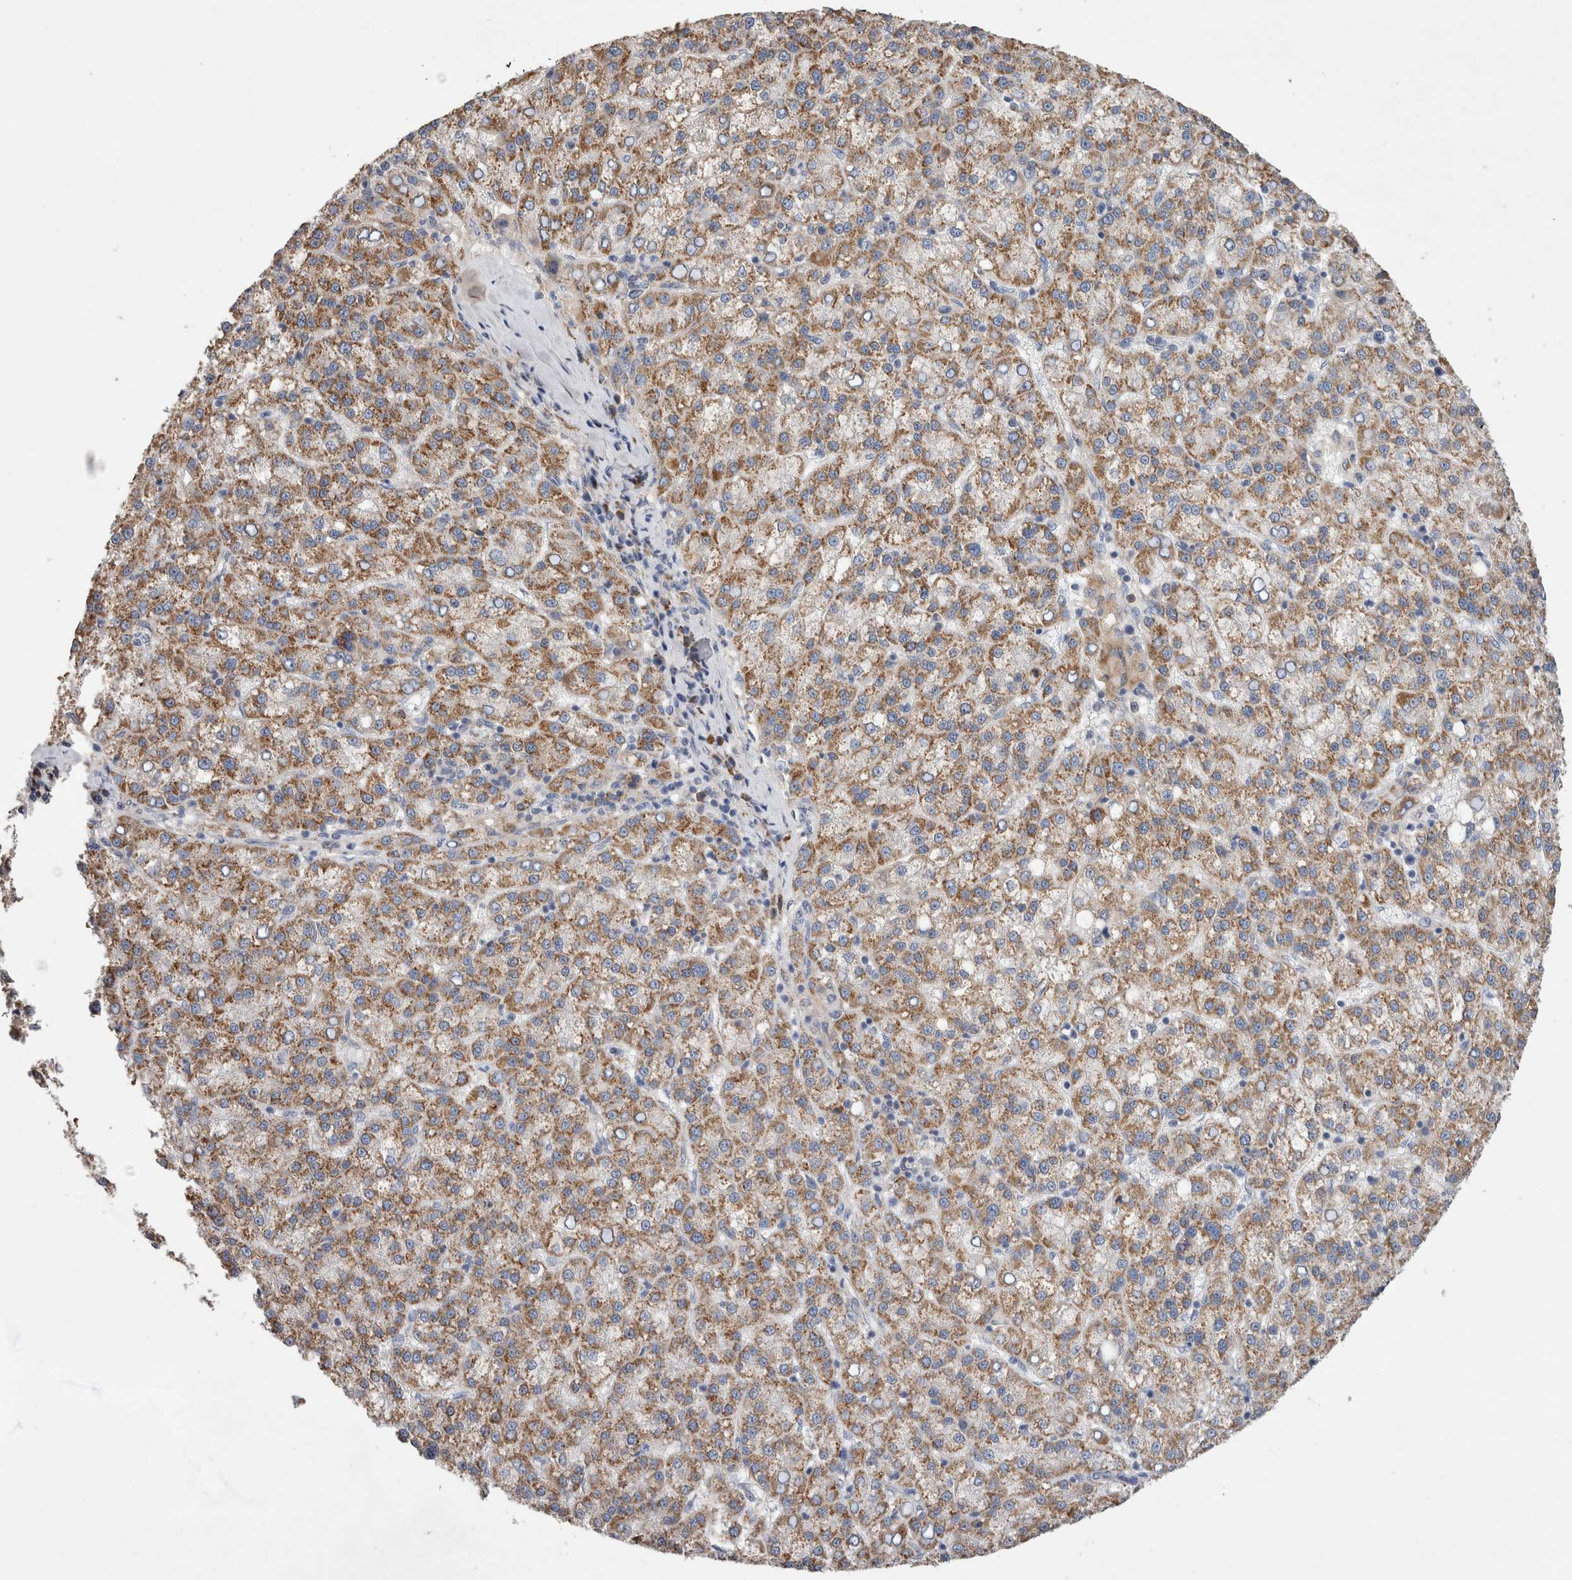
{"staining": {"intensity": "moderate", "quantity": ">75%", "location": "cytoplasmic/membranous"}, "tissue": "liver cancer", "cell_type": "Tumor cells", "image_type": "cancer", "snomed": [{"axis": "morphology", "description": "Carcinoma, Hepatocellular, NOS"}, {"axis": "topography", "description": "Liver"}], "caption": "A brown stain shows moderate cytoplasmic/membranous staining of a protein in human liver cancer tumor cells.", "gene": "IARS2", "patient": {"sex": "female", "age": 58}}